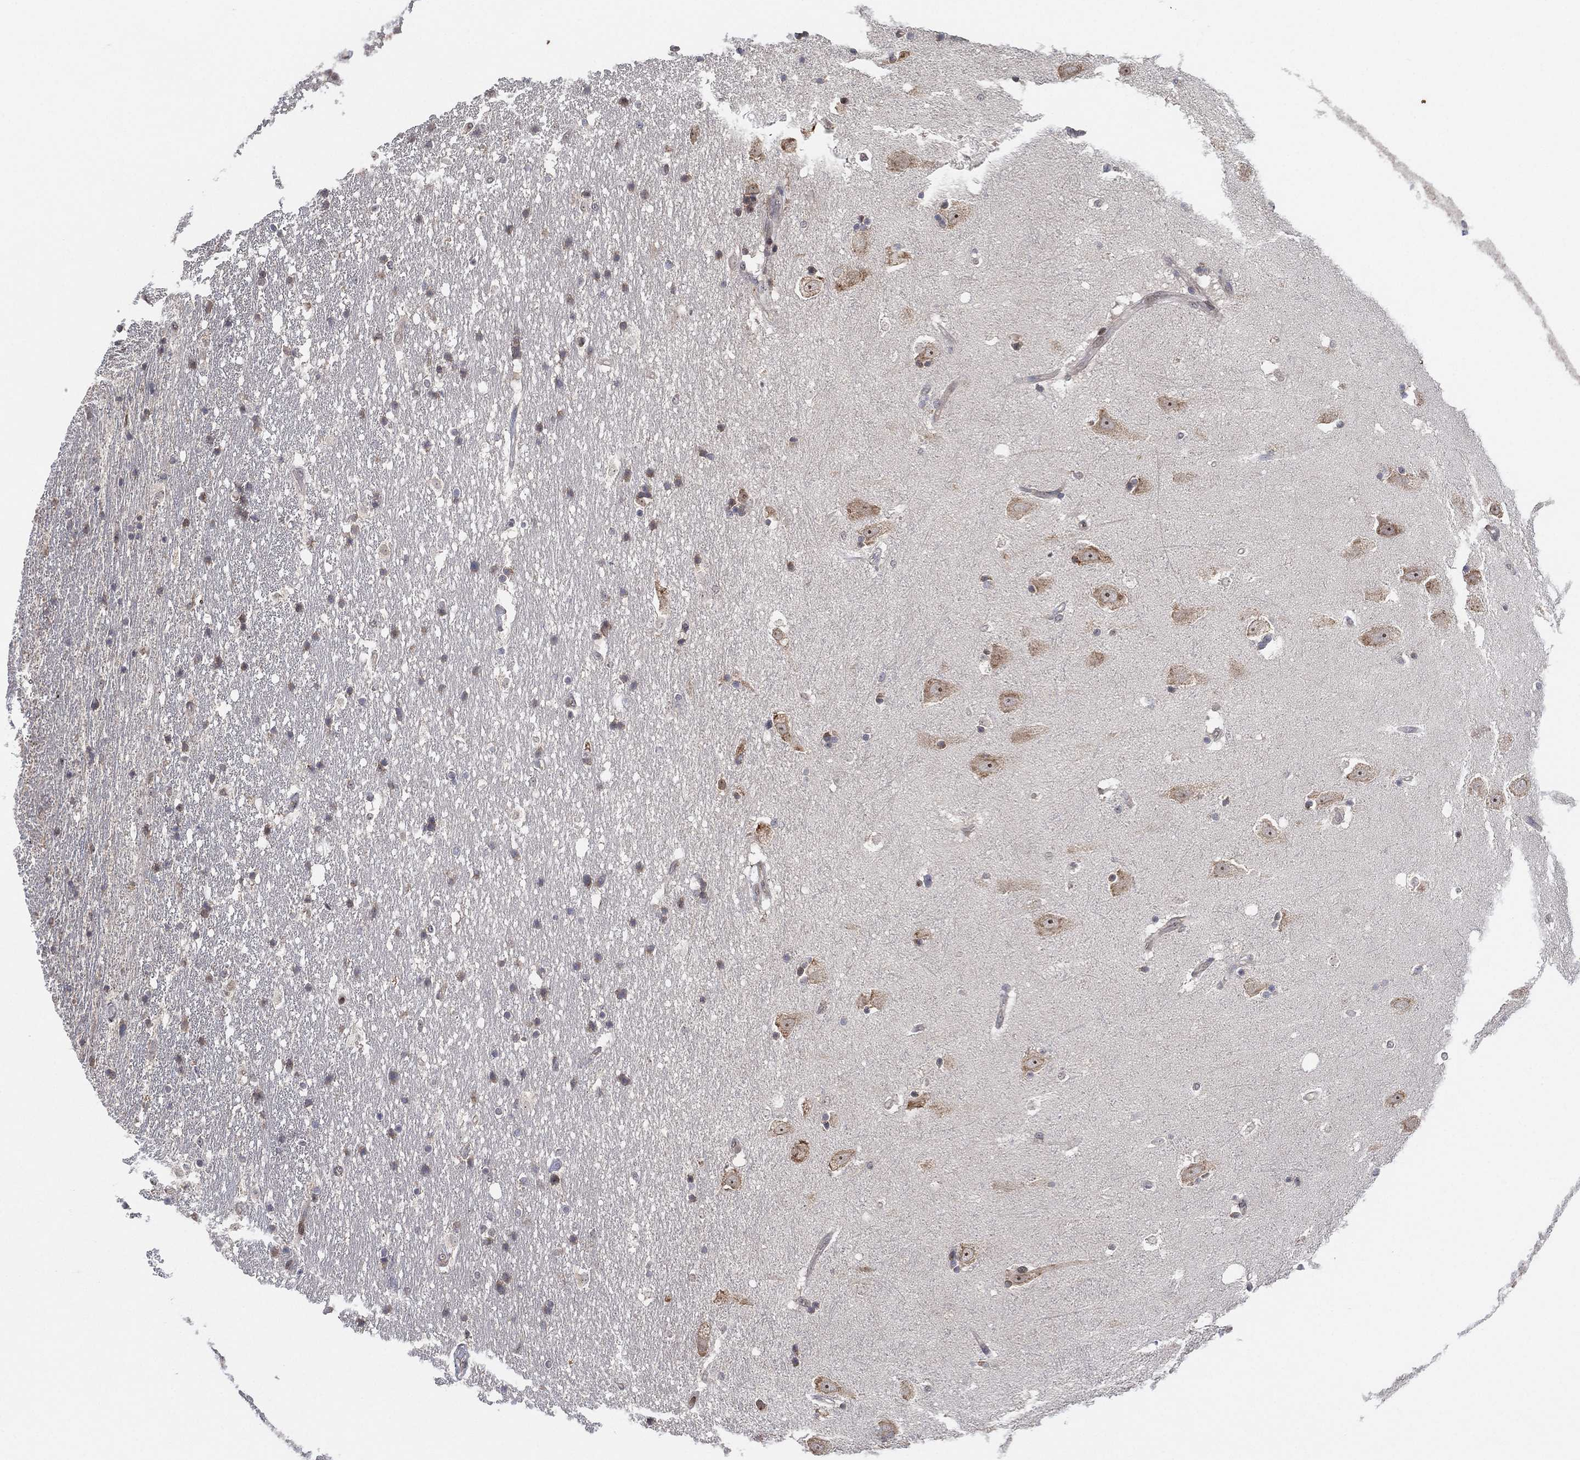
{"staining": {"intensity": "weak", "quantity": "<25%", "location": "cytoplasmic/membranous"}, "tissue": "hippocampus", "cell_type": "Glial cells", "image_type": "normal", "snomed": [{"axis": "morphology", "description": "Normal tissue, NOS"}, {"axis": "topography", "description": "Hippocampus"}], "caption": "Immunohistochemistry micrograph of benign hippocampus: hippocampus stained with DAB shows no significant protein positivity in glial cells.", "gene": "TMCO1", "patient": {"sex": "male", "age": 49}}